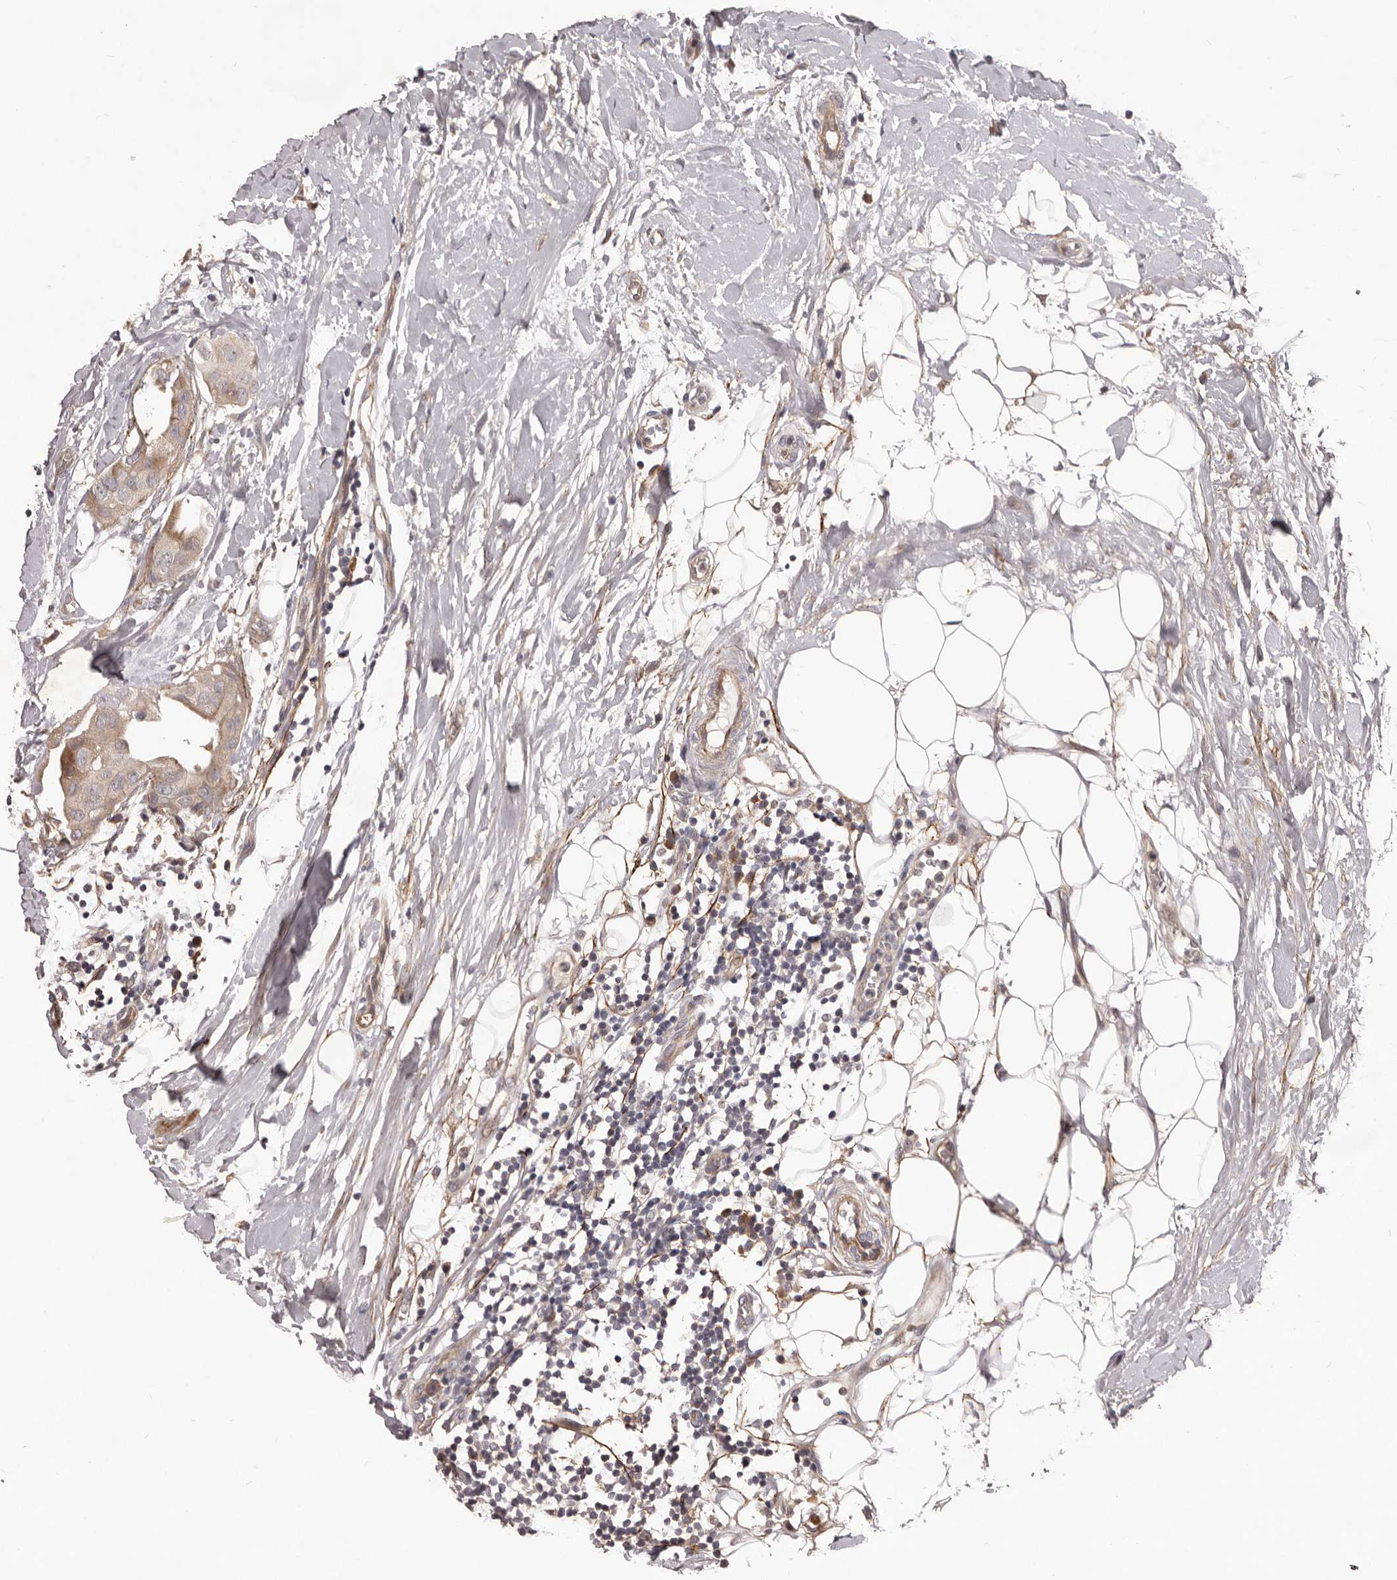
{"staining": {"intensity": "weak", "quantity": "<25%", "location": "cytoplasmic/membranous"}, "tissue": "breast cancer", "cell_type": "Tumor cells", "image_type": "cancer", "snomed": [{"axis": "morphology", "description": "Duct carcinoma"}, {"axis": "topography", "description": "Breast"}], "caption": "Immunohistochemical staining of breast cancer exhibits no significant expression in tumor cells.", "gene": "HBS1L", "patient": {"sex": "female", "age": 40}}